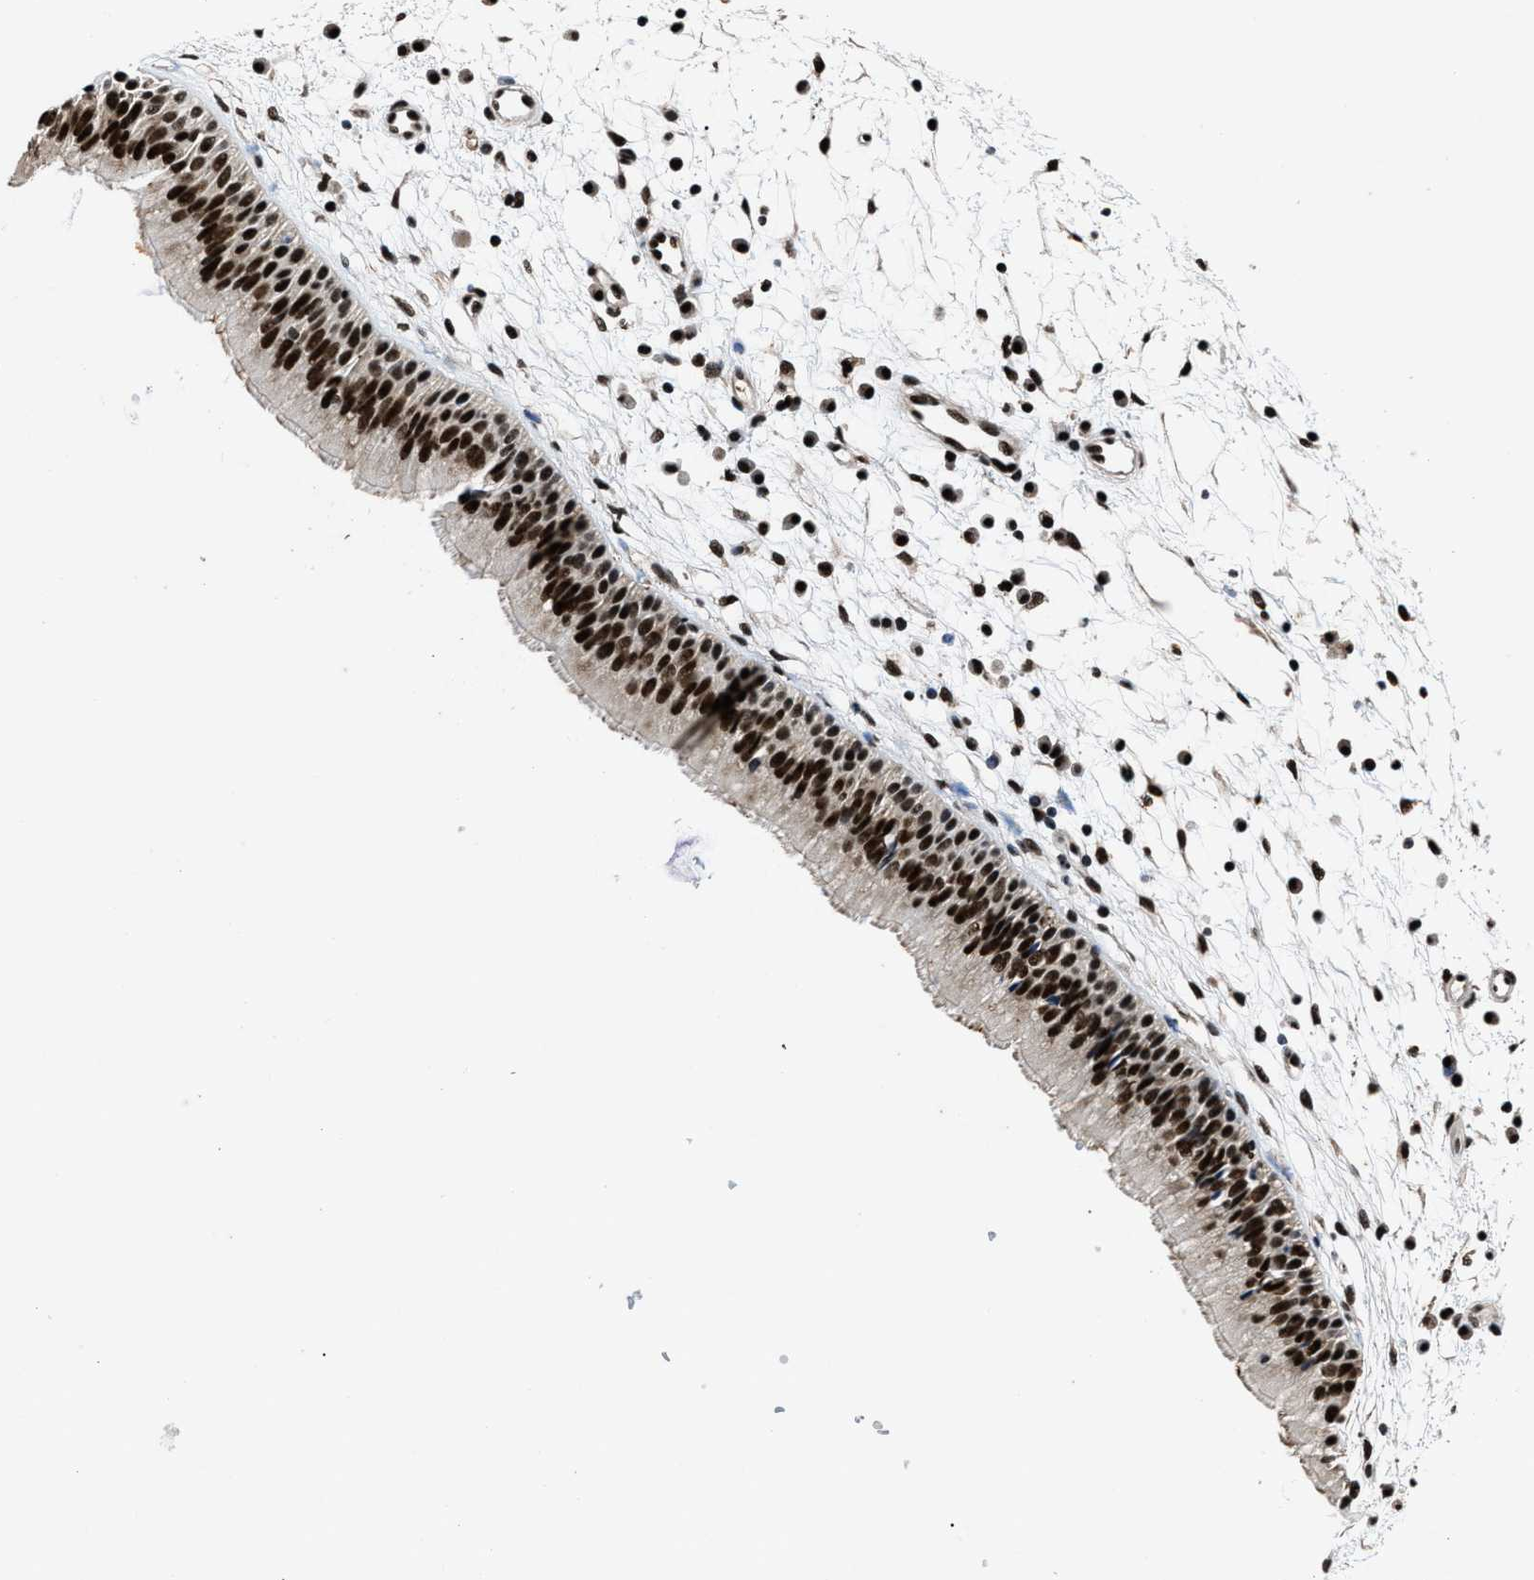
{"staining": {"intensity": "strong", "quantity": ">75%", "location": "nuclear"}, "tissue": "nasopharynx", "cell_type": "Respiratory epithelial cells", "image_type": "normal", "snomed": [{"axis": "morphology", "description": "Normal tissue, NOS"}, {"axis": "topography", "description": "Nasopharynx"}], "caption": "DAB (3,3'-diaminobenzidine) immunohistochemical staining of normal human nasopharynx exhibits strong nuclear protein staining in about >75% of respiratory epithelial cells. (Brightfield microscopy of DAB IHC at high magnification).", "gene": "HNRNPF", "patient": {"sex": "male", "age": 21}}